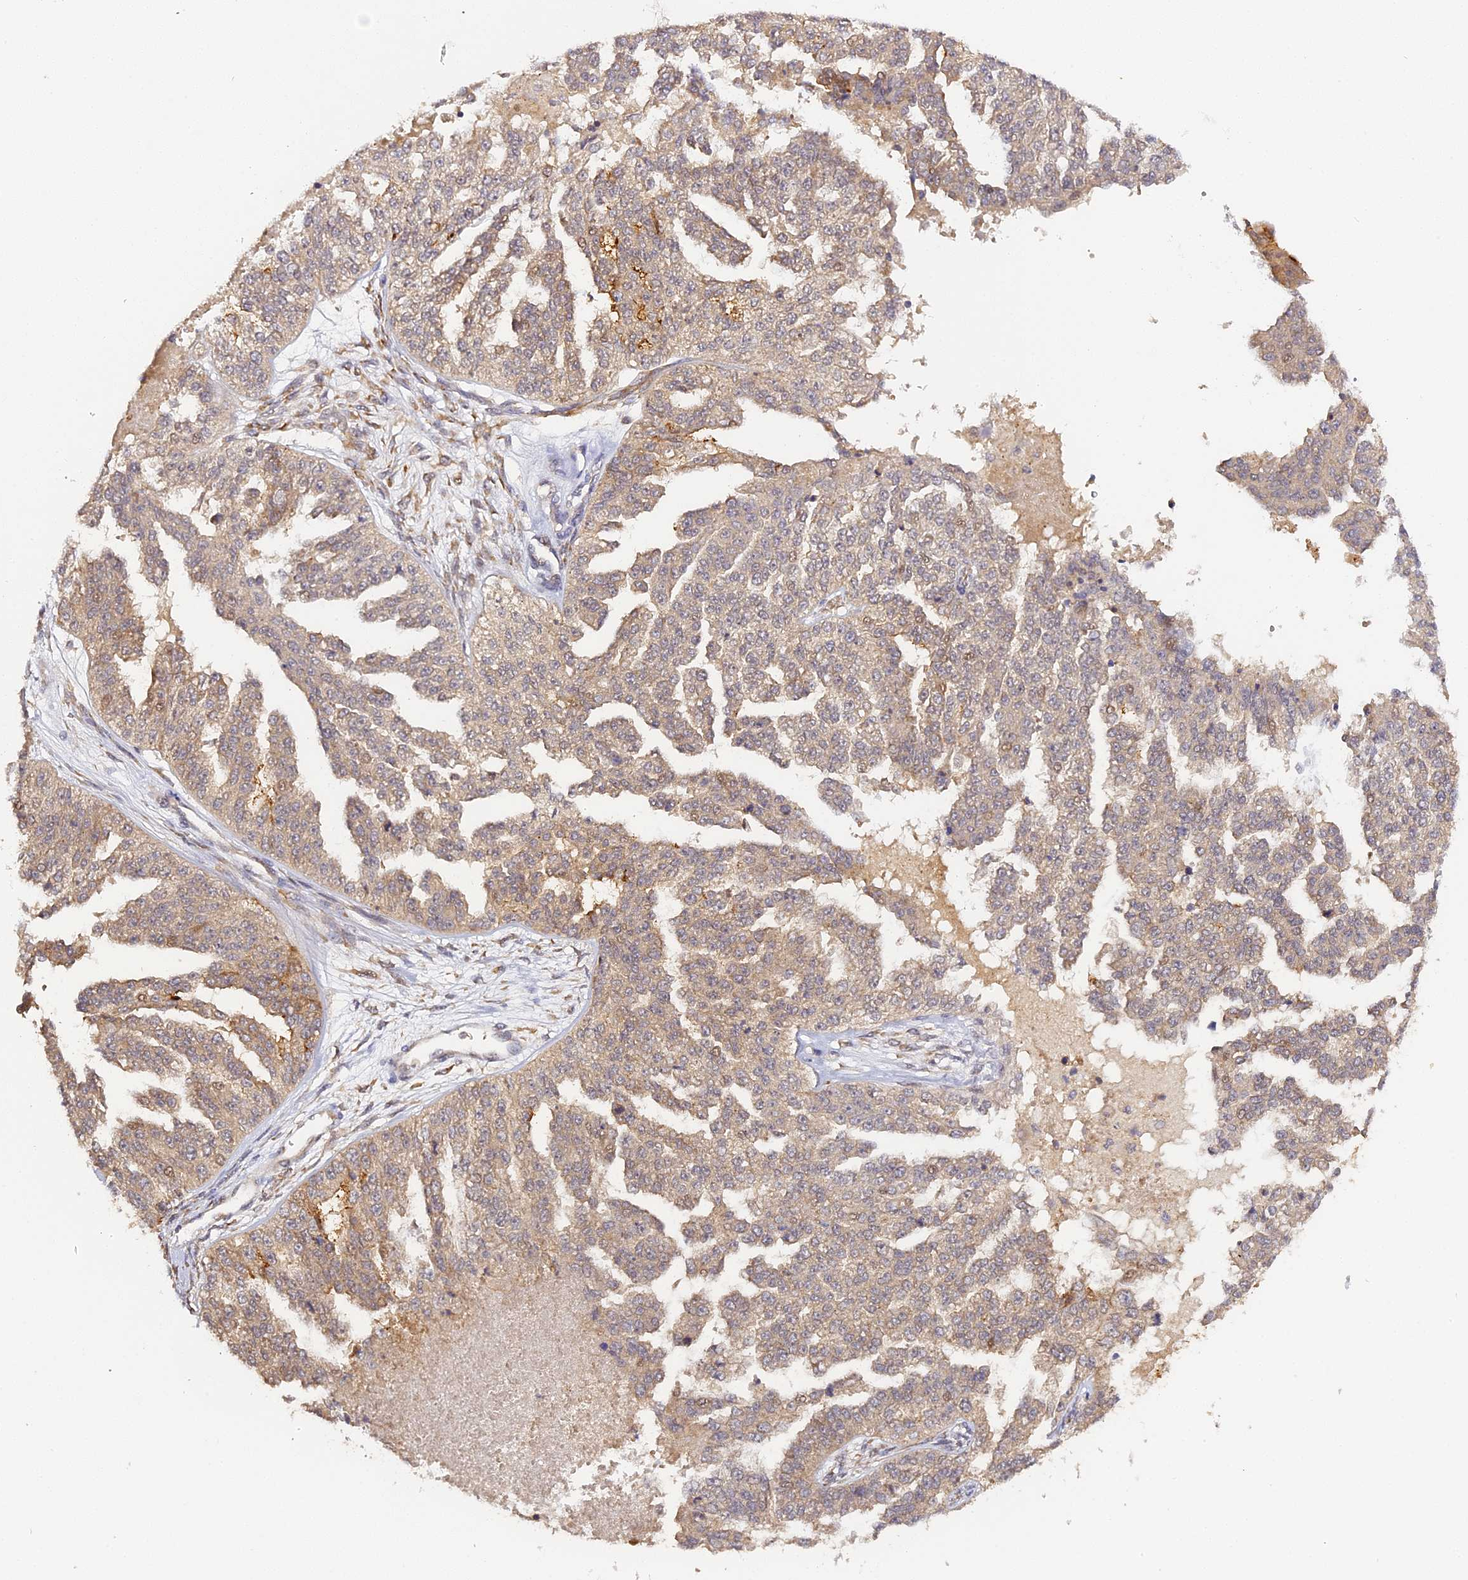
{"staining": {"intensity": "weak", "quantity": ">75%", "location": "cytoplasmic/membranous"}, "tissue": "ovarian cancer", "cell_type": "Tumor cells", "image_type": "cancer", "snomed": [{"axis": "morphology", "description": "Cystadenocarcinoma, serous, NOS"}, {"axis": "topography", "description": "Ovary"}], "caption": "An image of human serous cystadenocarcinoma (ovarian) stained for a protein reveals weak cytoplasmic/membranous brown staining in tumor cells.", "gene": "IMPACT", "patient": {"sex": "female", "age": 58}}